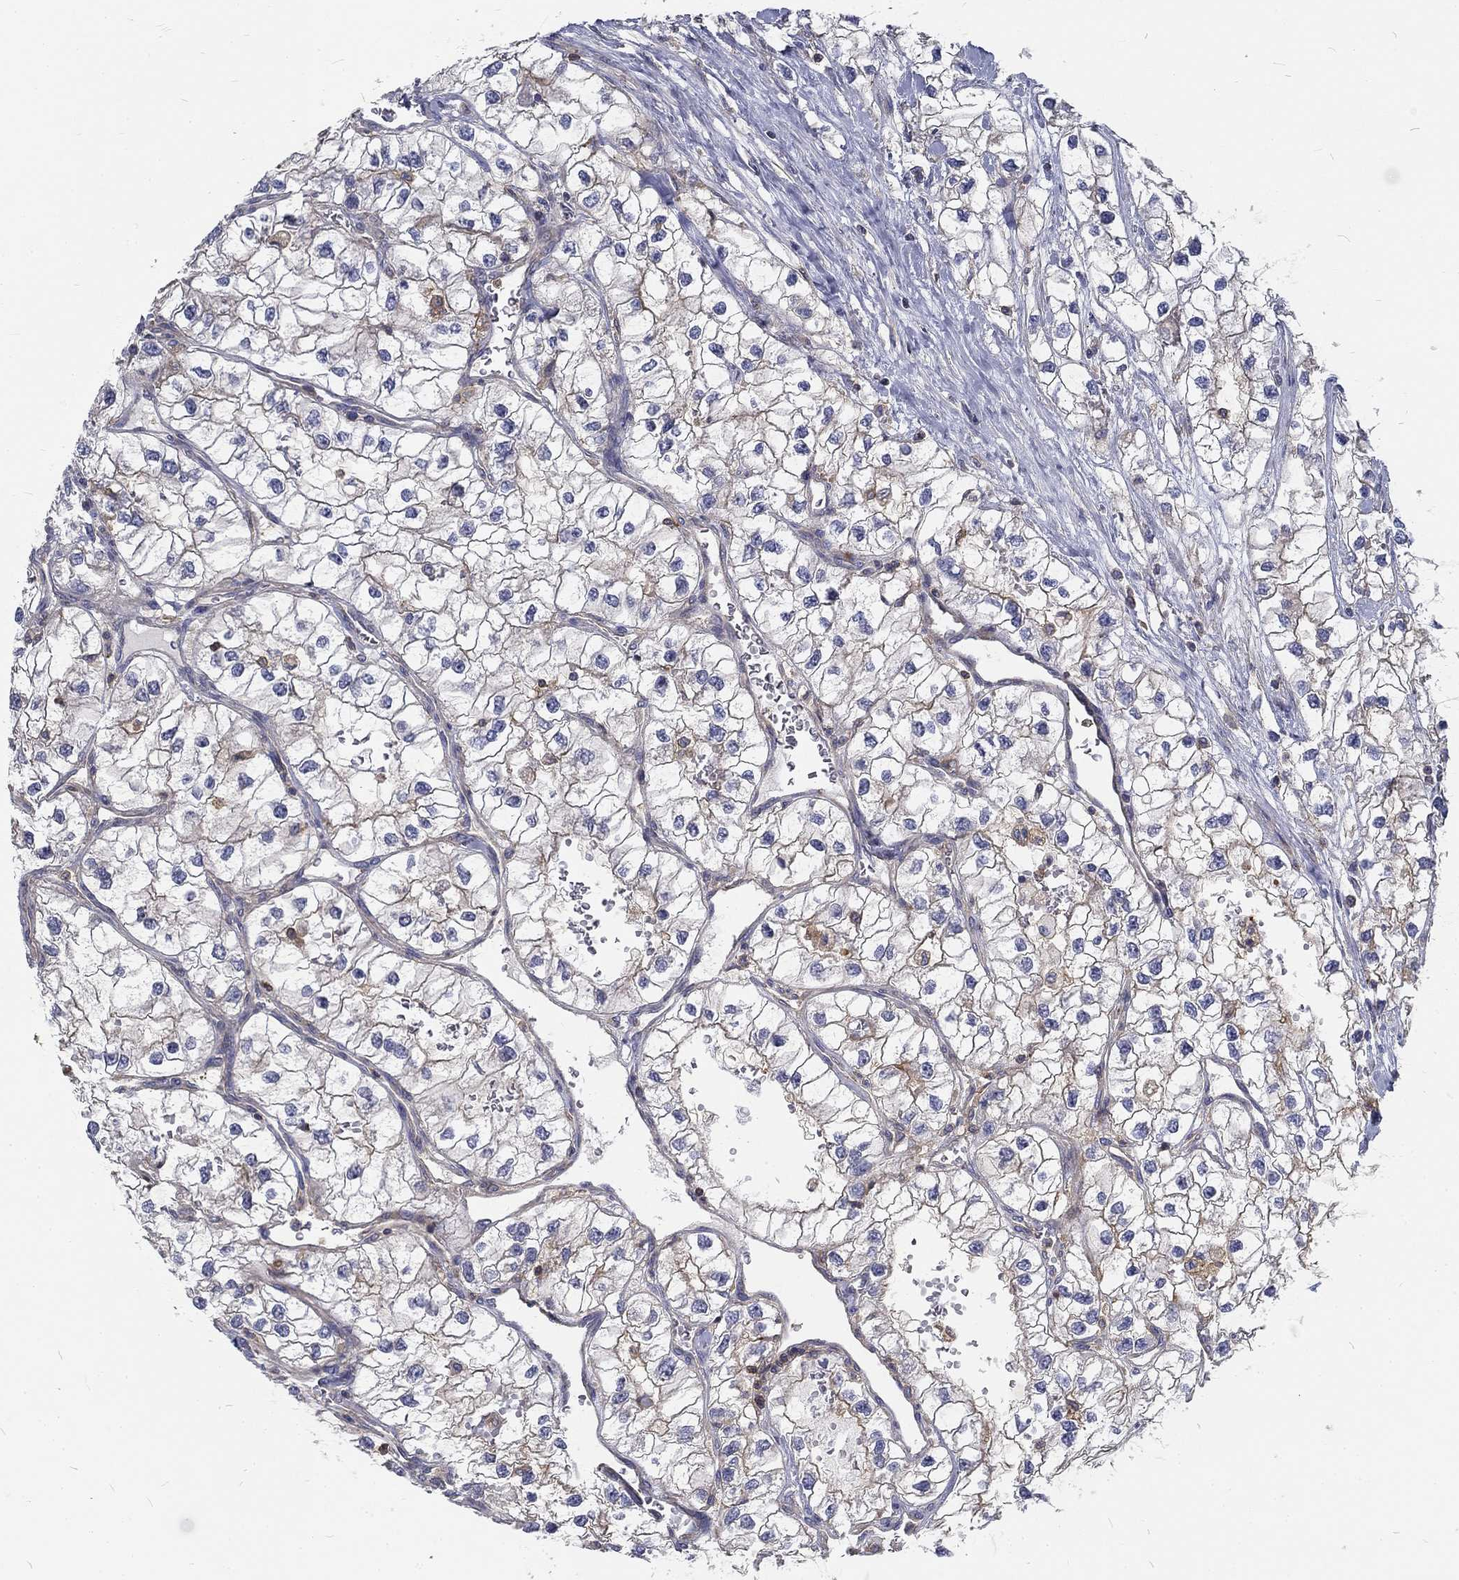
{"staining": {"intensity": "moderate", "quantity": "<25%", "location": "cytoplasmic/membranous"}, "tissue": "renal cancer", "cell_type": "Tumor cells", "image_type": "cancer", "snomed": [{"axis": "morphology", "description": "Adenocarcinoma, NOS"}, {"axis": "topography", "description": "Kidney"}], "caption": "Adenocarcinoma (renal) was stained to show a protein in brown. There is low levels of moderate cytoplasmic/membranous positivity in about <25% of tumor cells. Using DAB (3,3'-diaminobenzidine) (brown) and hematoxylin (blue) stains, captured at high magnification using brightfield microscopy.", "gene": "MTMR11", "patient": {"sex": "male", "age": 59}}